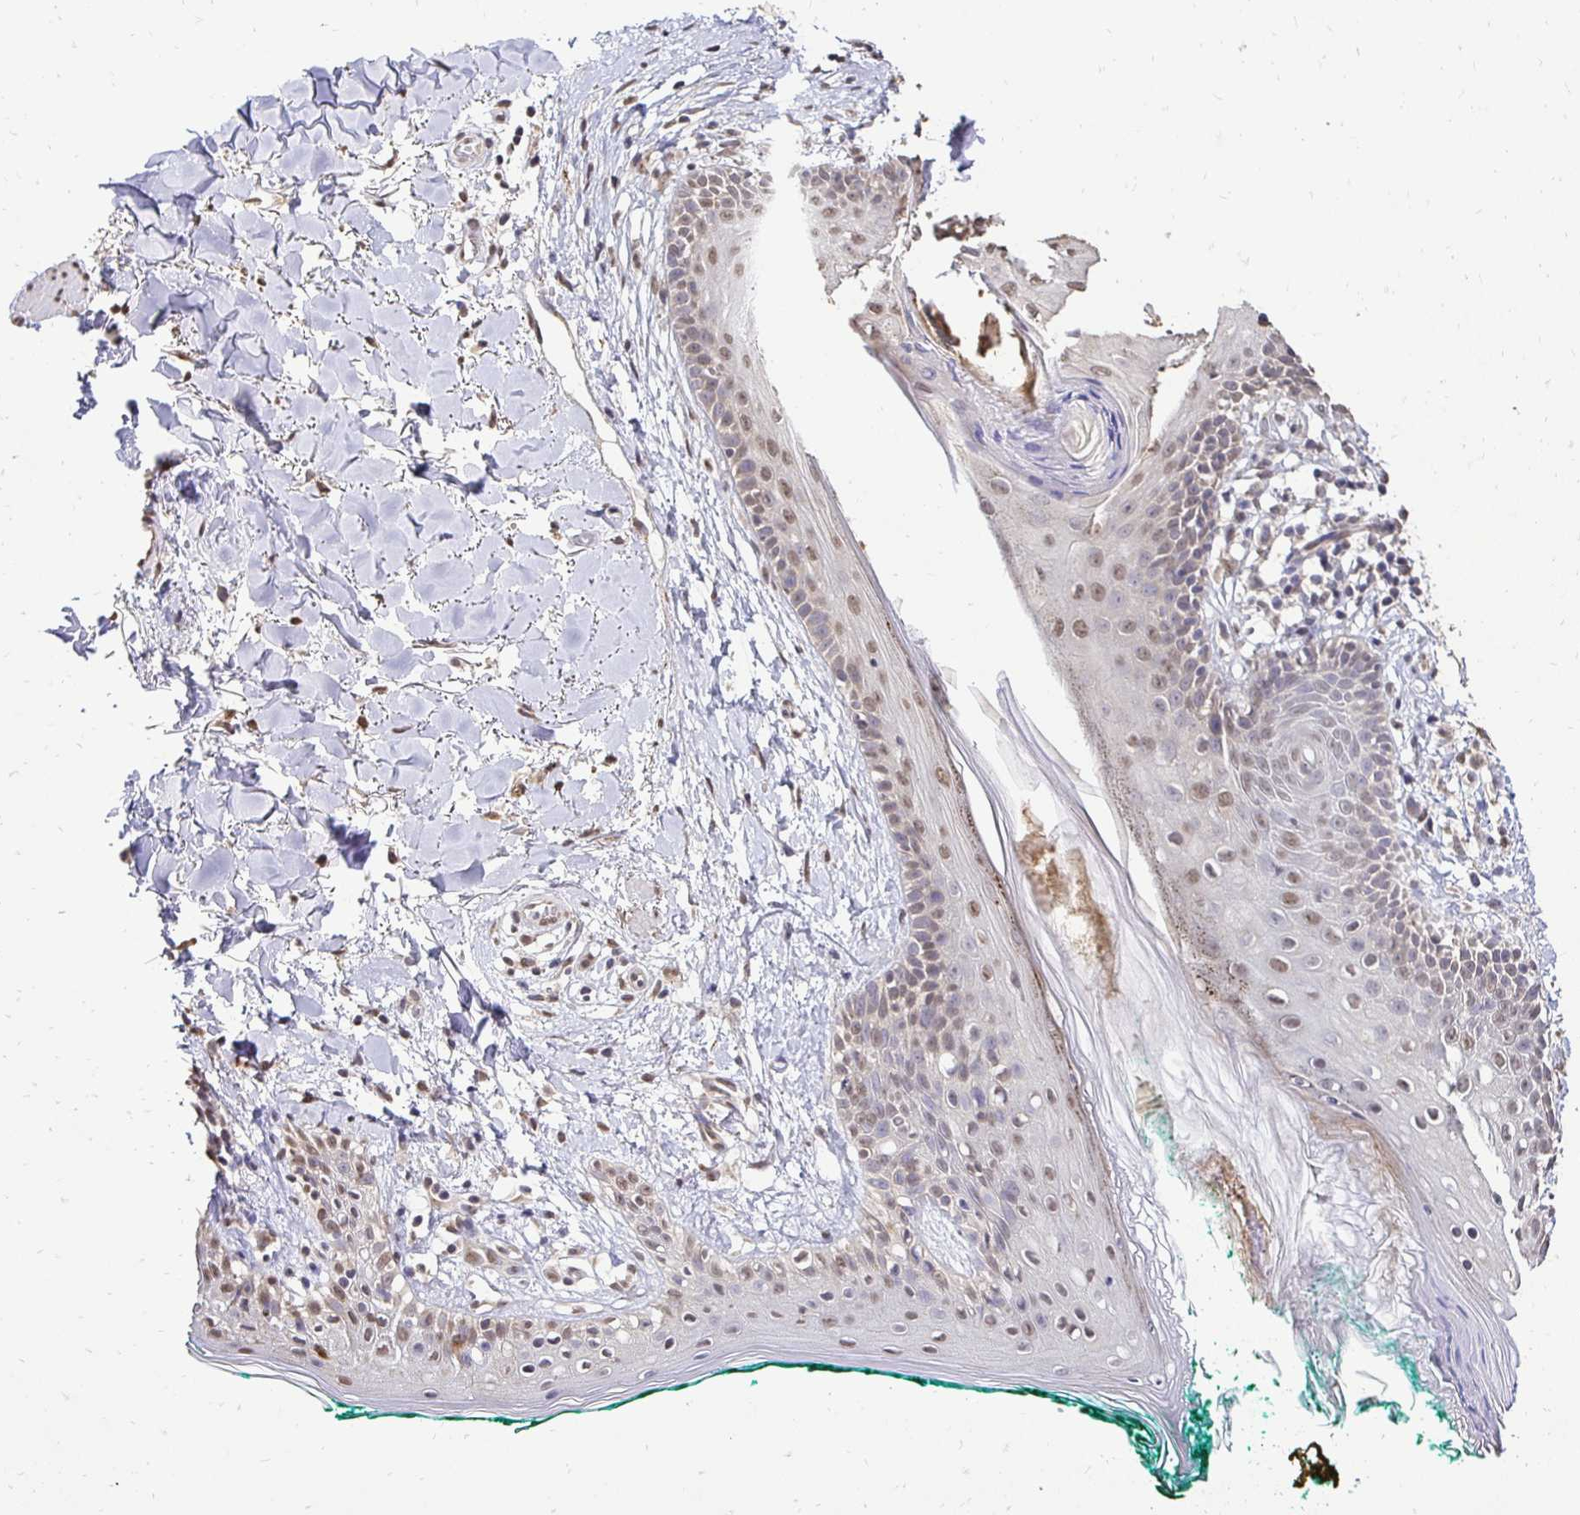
{"staining": {"intensity": "moderate", "quantity": "25%-75%", "location": "nuclear"}, "tissue": "skin", "cell_type": "Fibroblasts", "image_type": "normal", "snomed": [{"axis": "morphology", "description": "Normal tissue, NOS"}, {"axis": "topography", "description": "Skin"}], "caption": "Immunohistochemistry micrograph of unremarkable skin stained for a protein (brown), which demonstrates medium levels of moderate nuclear expression in approximately 25%-75% of fibroblasts.", "gene": "RHEBL1", "patient": {"sex": "female", "age": 34}}